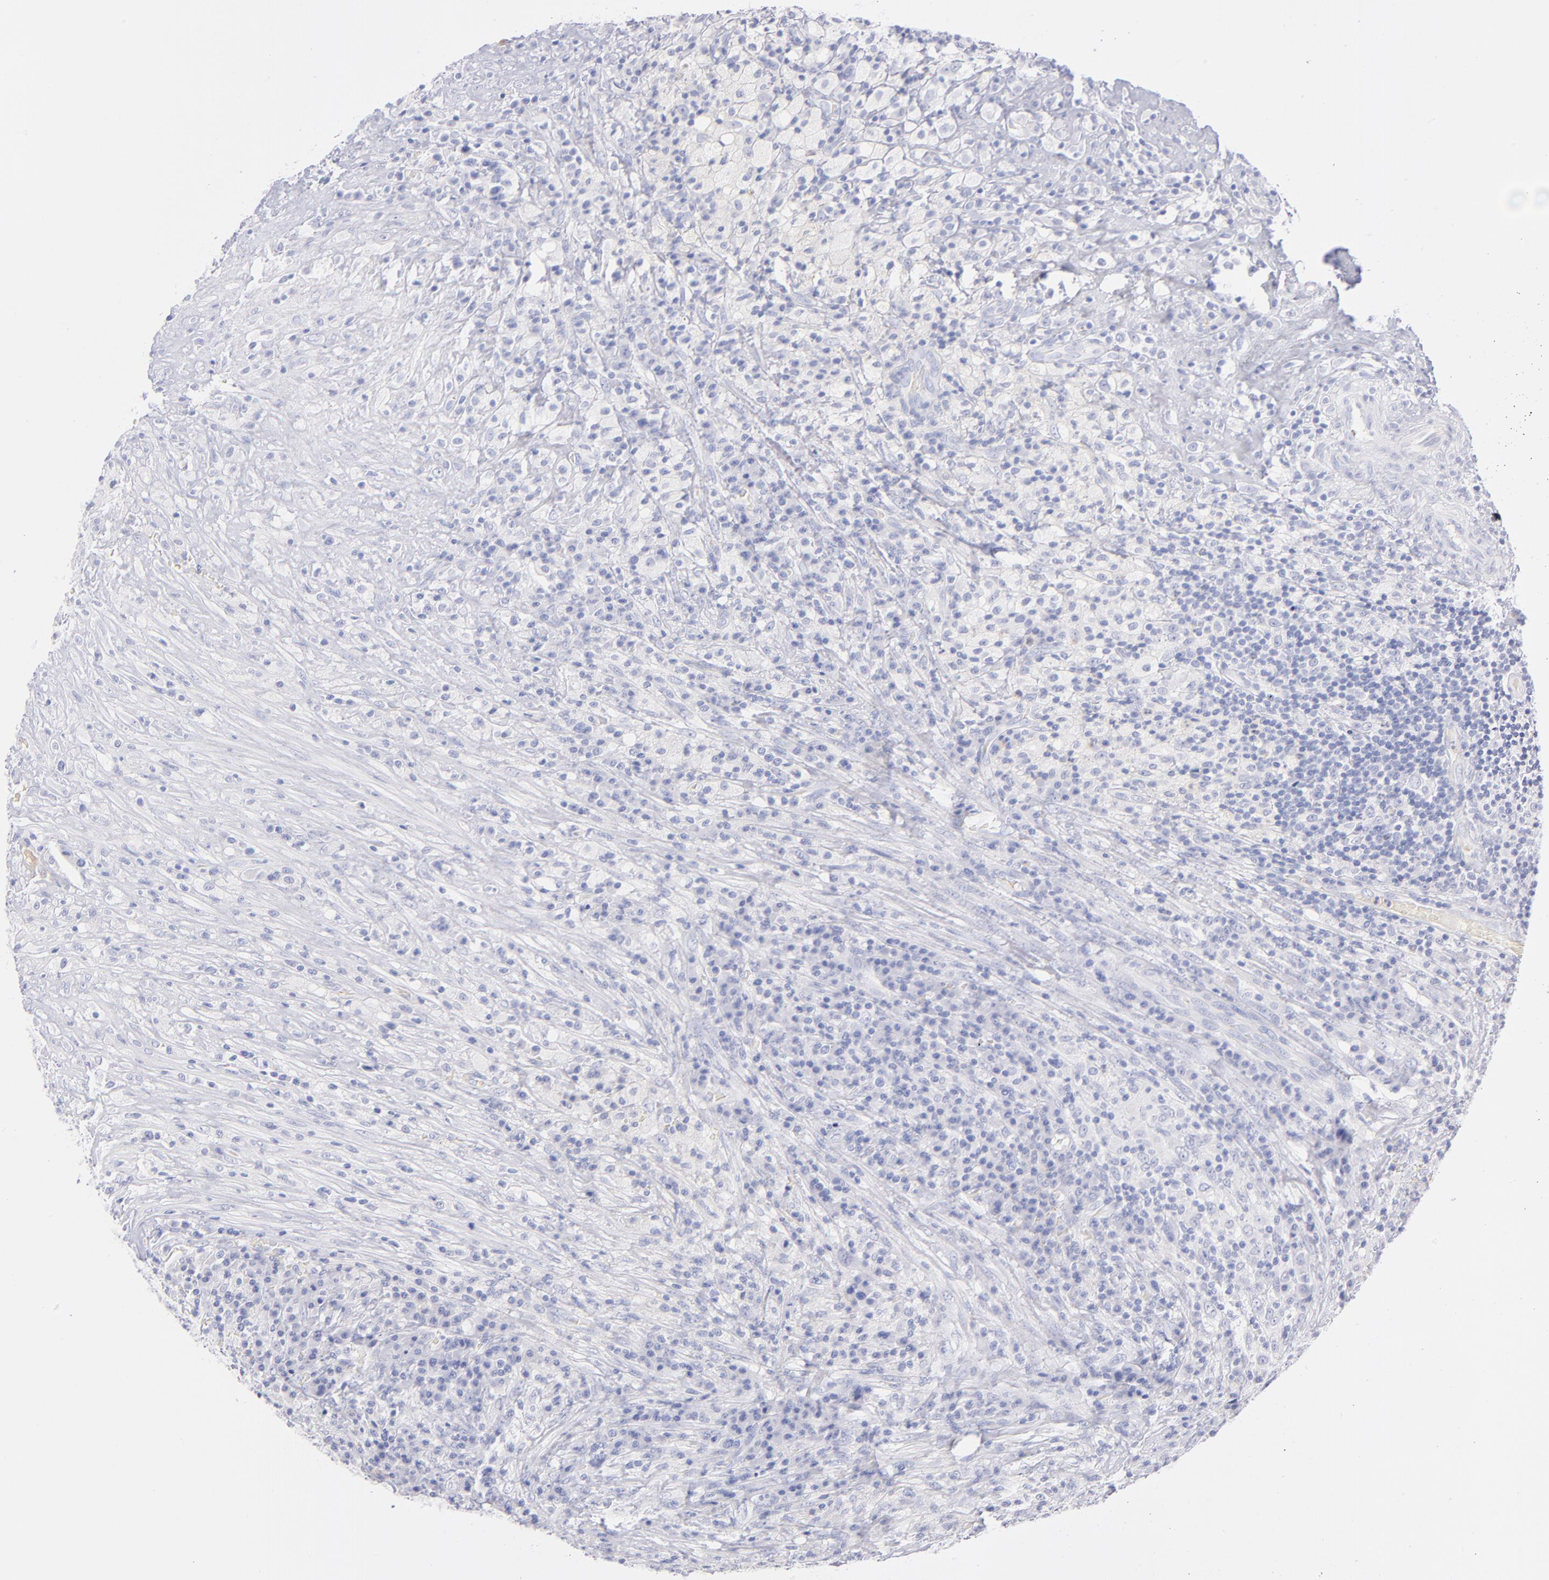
{"staining": {"intensity": "negative", "quantity": "none", "location": "none"}, "tissue": "testis cancer", "cell_type": "Tumor cells", "image_type": "cancer", "snomed": [{"axis": "morphology", "description": "Necrosis, NOS"}, {"axis": "morphology", "description": "Carcinoma, Embryonal, NOS"}, {"axis": "topography", "description": "Testis"}], "caption": "This is an immunohistochemistry image of testis cancer. There is no staining in tumor cells.", "gene": "HP", "patient": {"sex": "male", "age": 19}}